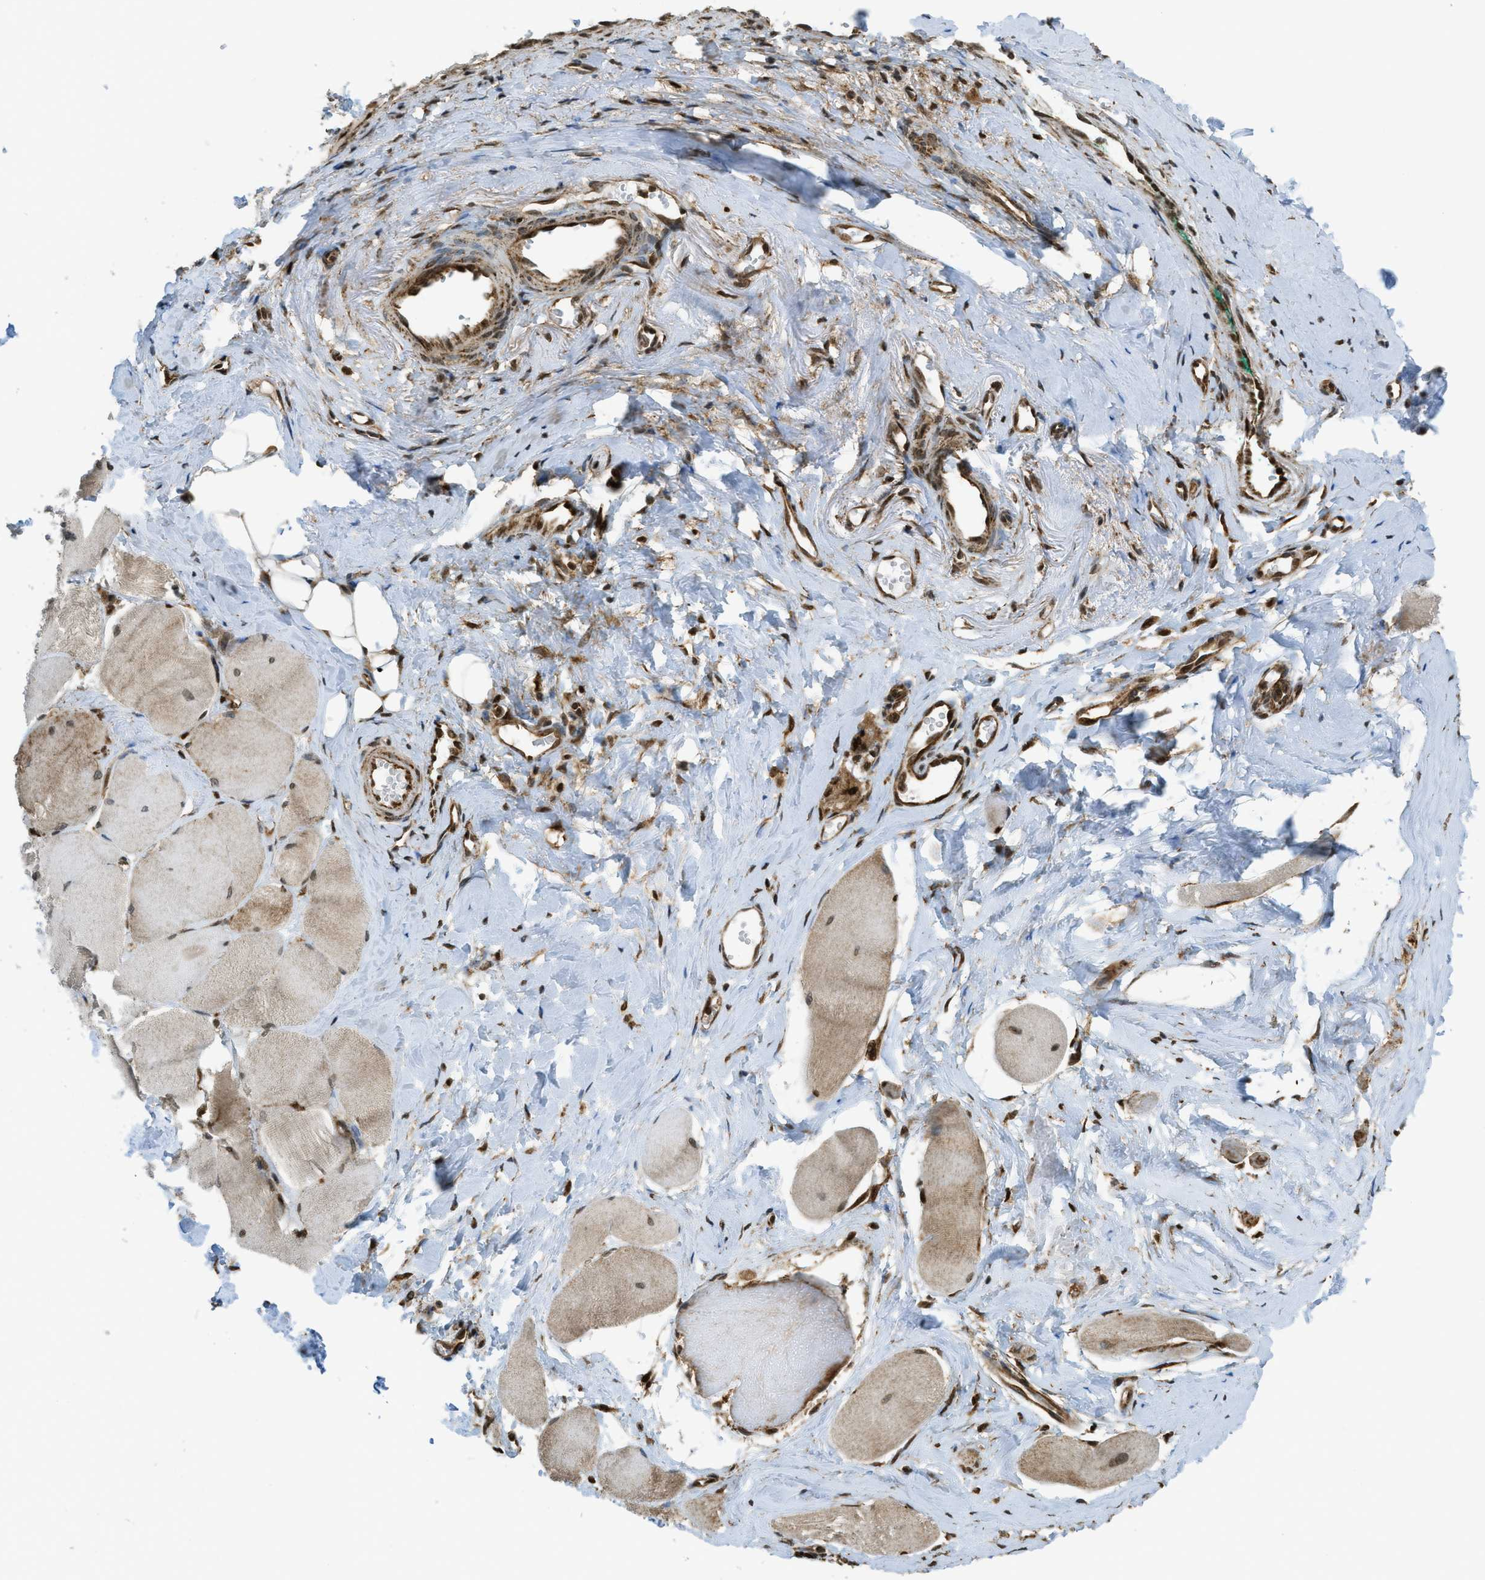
{"staining": {"intensity": "moderate", "quantity": "25%-75%", "location": "cytoplasmic/membranous,nuclear"}, "tissue": "skeletal muscle", "cell_type": "Myocytes", "image_type": "normal", "snomed": [{"axis": "morphology", "description": "Normal tissue, NOS"}, {"axis": "morphology", "description": "Squamous cell carcinoma, NOS"}, {"axis": "topography", "description": "Skeletal muscle"}], "caption": "DAB immunohistochemical staining of benign skeletal muscle exhibits moderate cytoplasmic/membranous,nuclear protein staining in approximately 25%-75% of myocytes.", "gene": "TNPO1", "patient": {"sex": "male", "age": 51}}